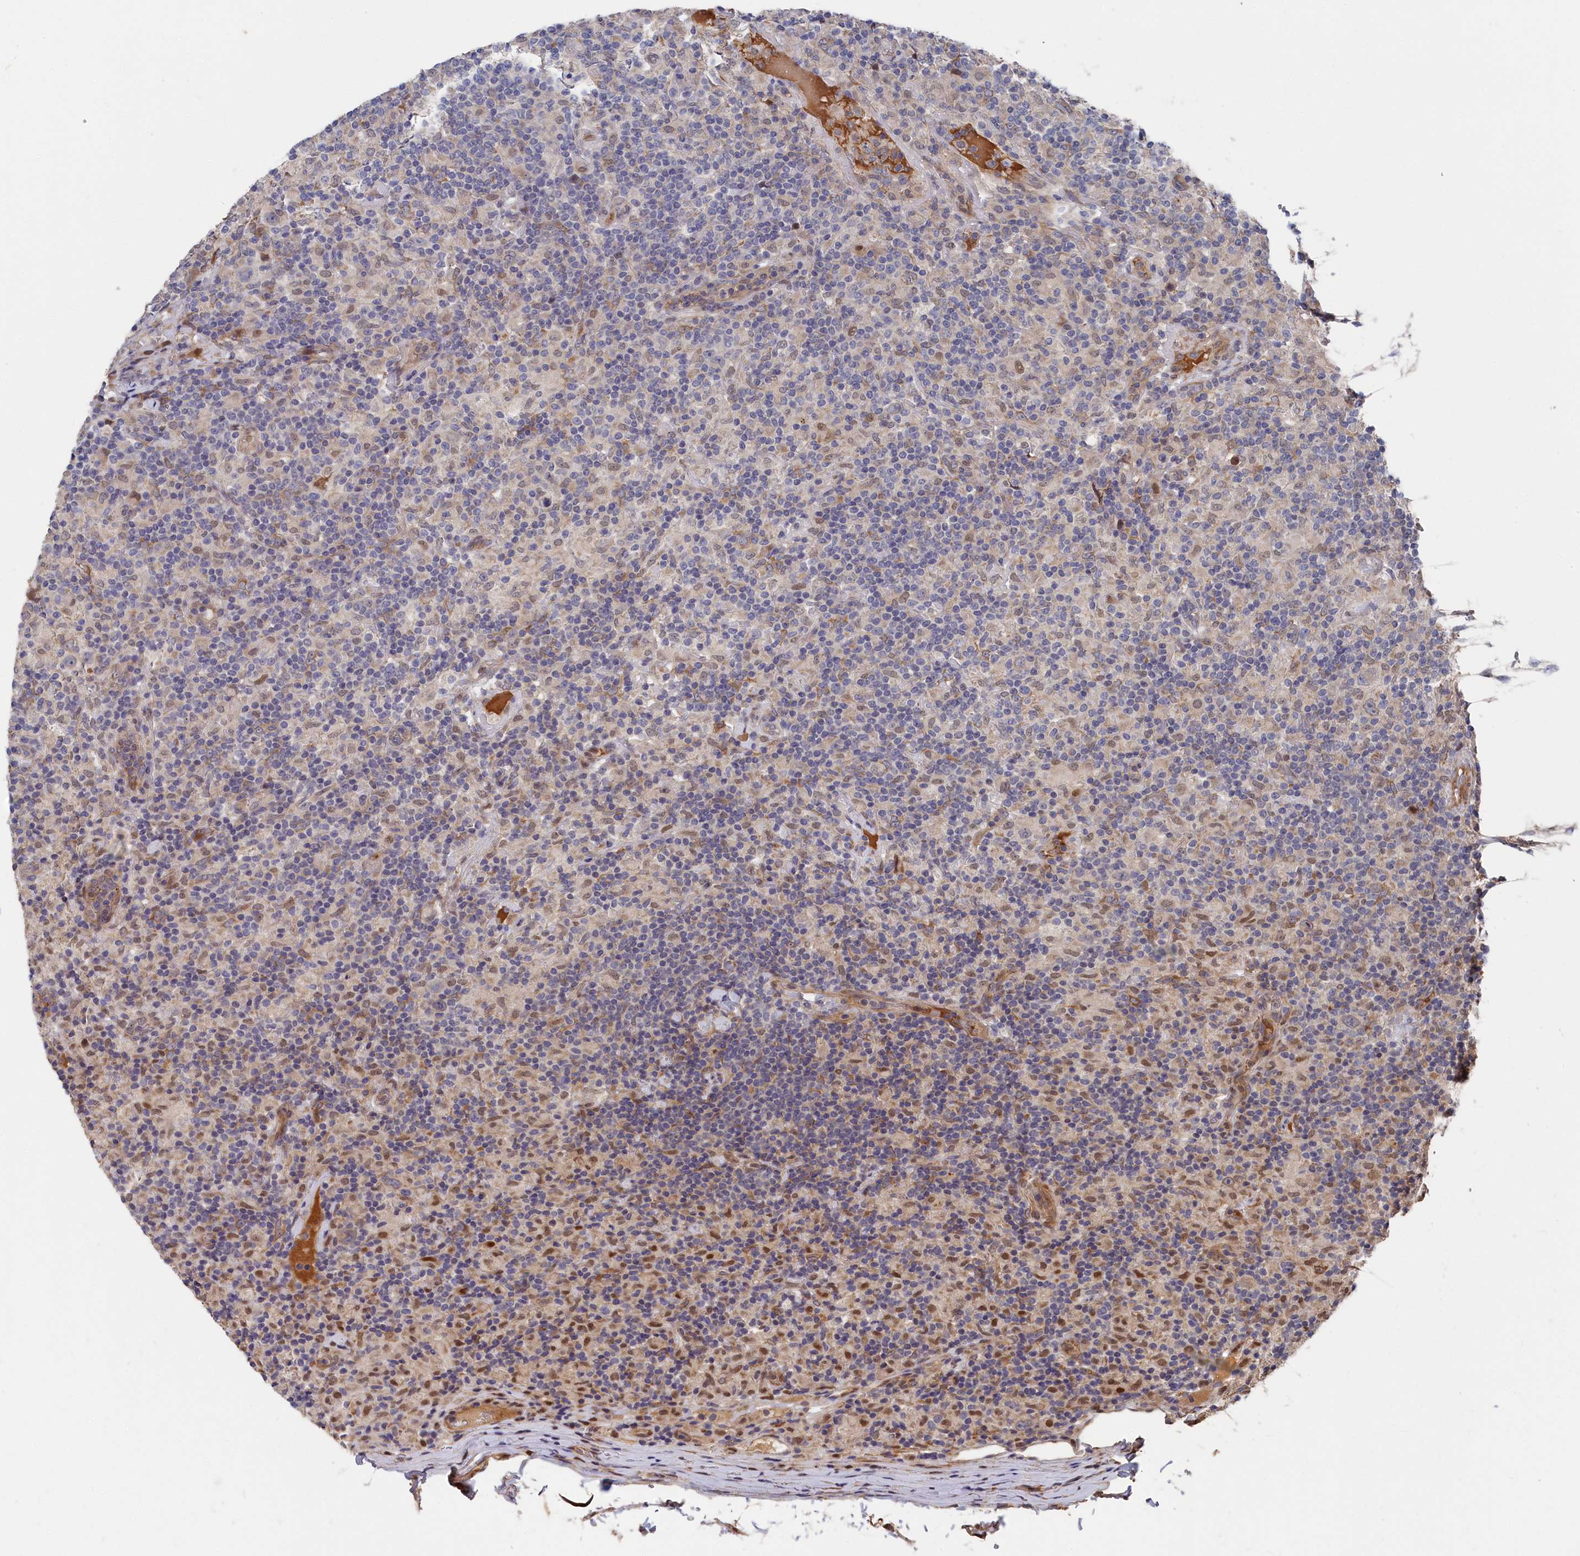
{"staining": {"intensity": "negative", "quantity": "none", "location": "none"}, "tissue": "lymphoma", "cell_type": "Tumor cells", "image_type": "cancer", "snomed": [{"axis": "morphology", "description": "Hodgkin's disease, NOS"}, {"axis": "topography", "description": "Lymph node"}], "caption": "Tumor cells are negative for protein expression in human Hodgkin's disease.", "gene": "CYB5D2", "patient": {"sex": "male", "age": 70}}